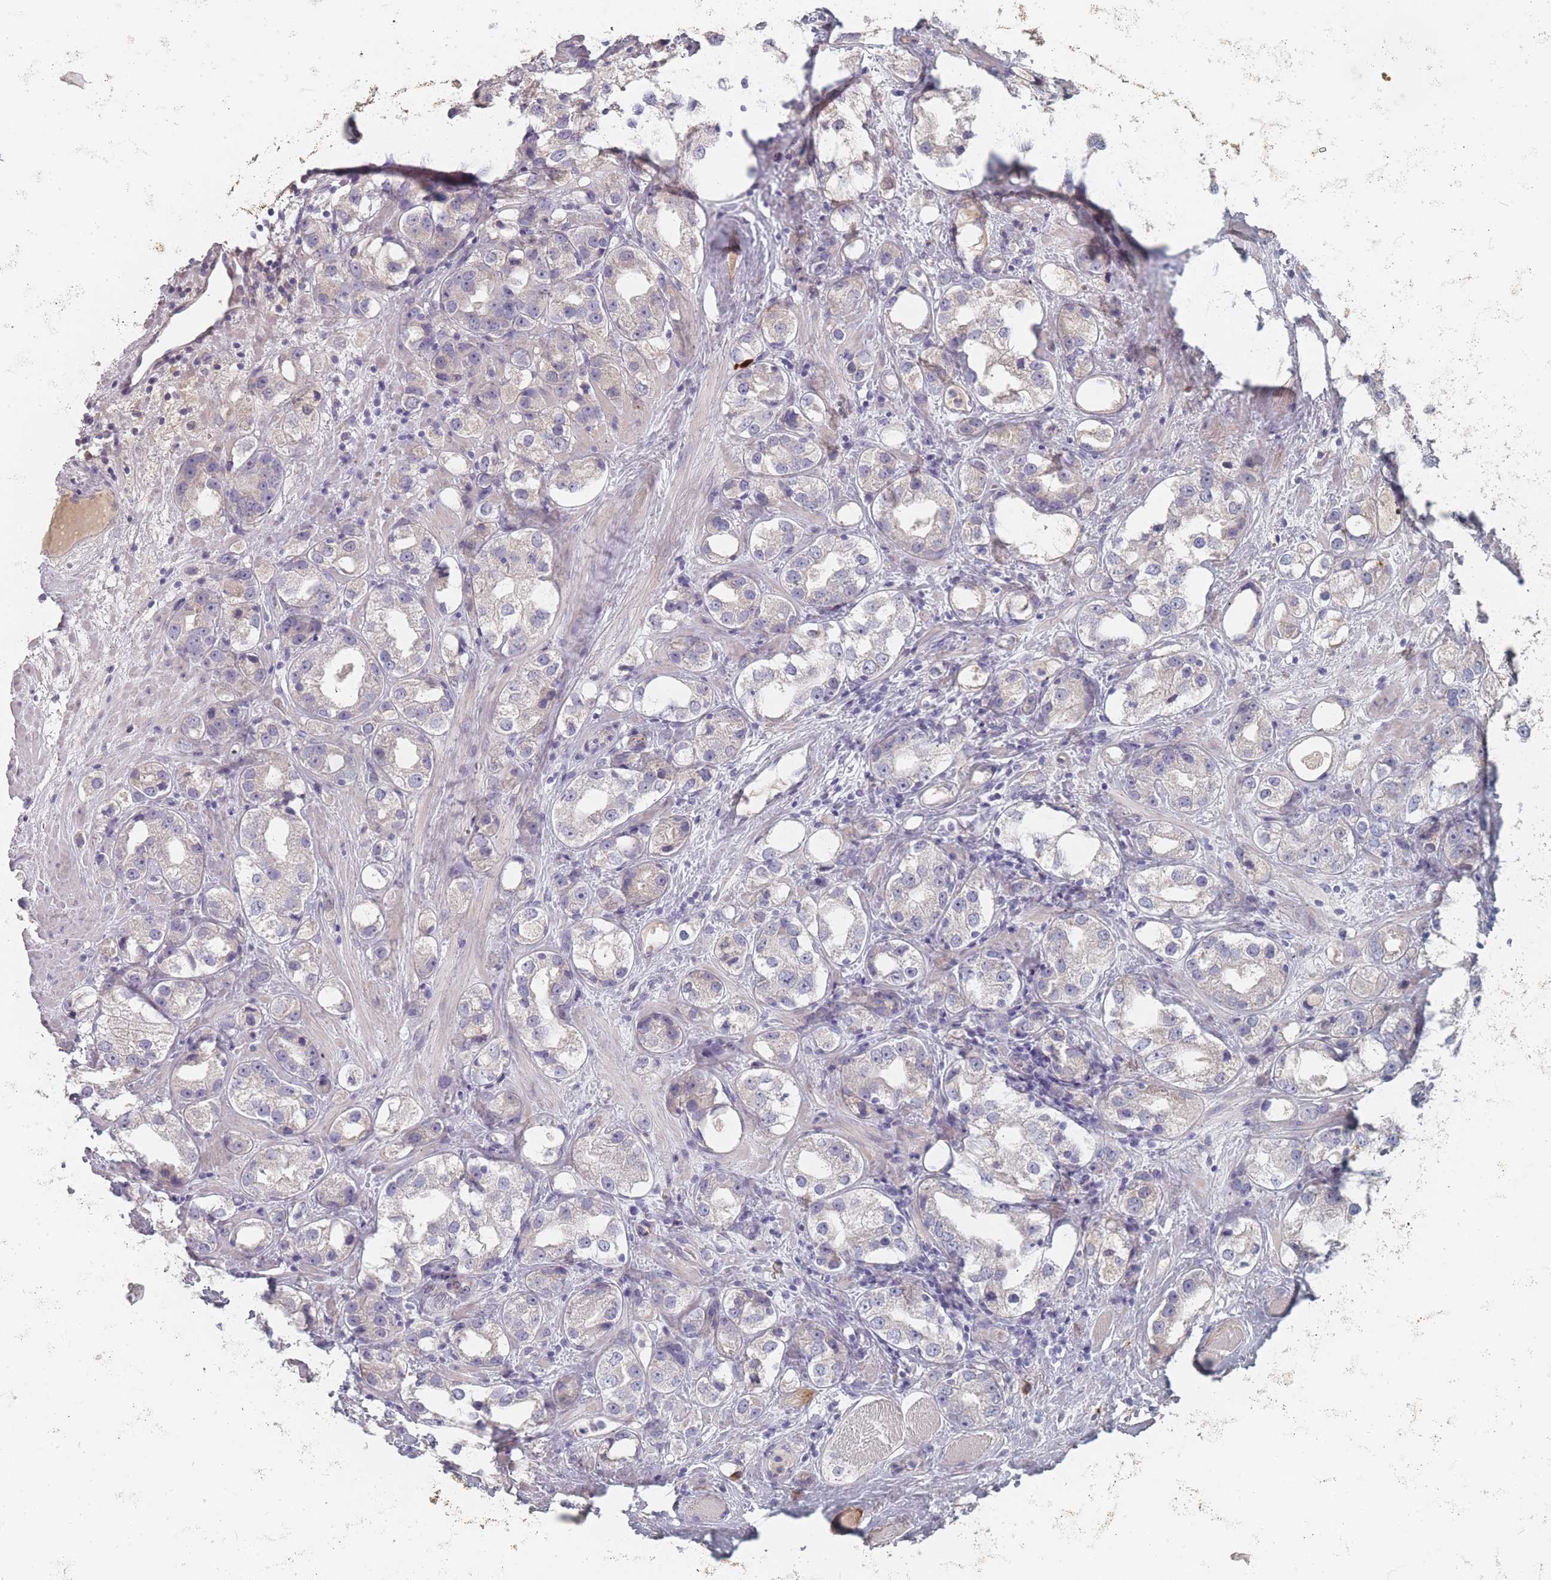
{"staining": {"intensity": "negative", "quantity": "none", "location": "none"}, "tissue": "prostate cancer", "cell_type": "Tumor cells", "image_type": "cancer", "snomed": [{"axis": "morphology", "description": "Adenocarcinoma, NOS"}, {"axis": "topography", "description": "Prostate"}], "caption": "High power microscopy histopathology image of an immunohistochemistry photomicrograph of prostate cancer, revealing no significant staining in tumor cells.", "gene": "SLC35E4", "patient": {"sex": "male", "age": 79}}